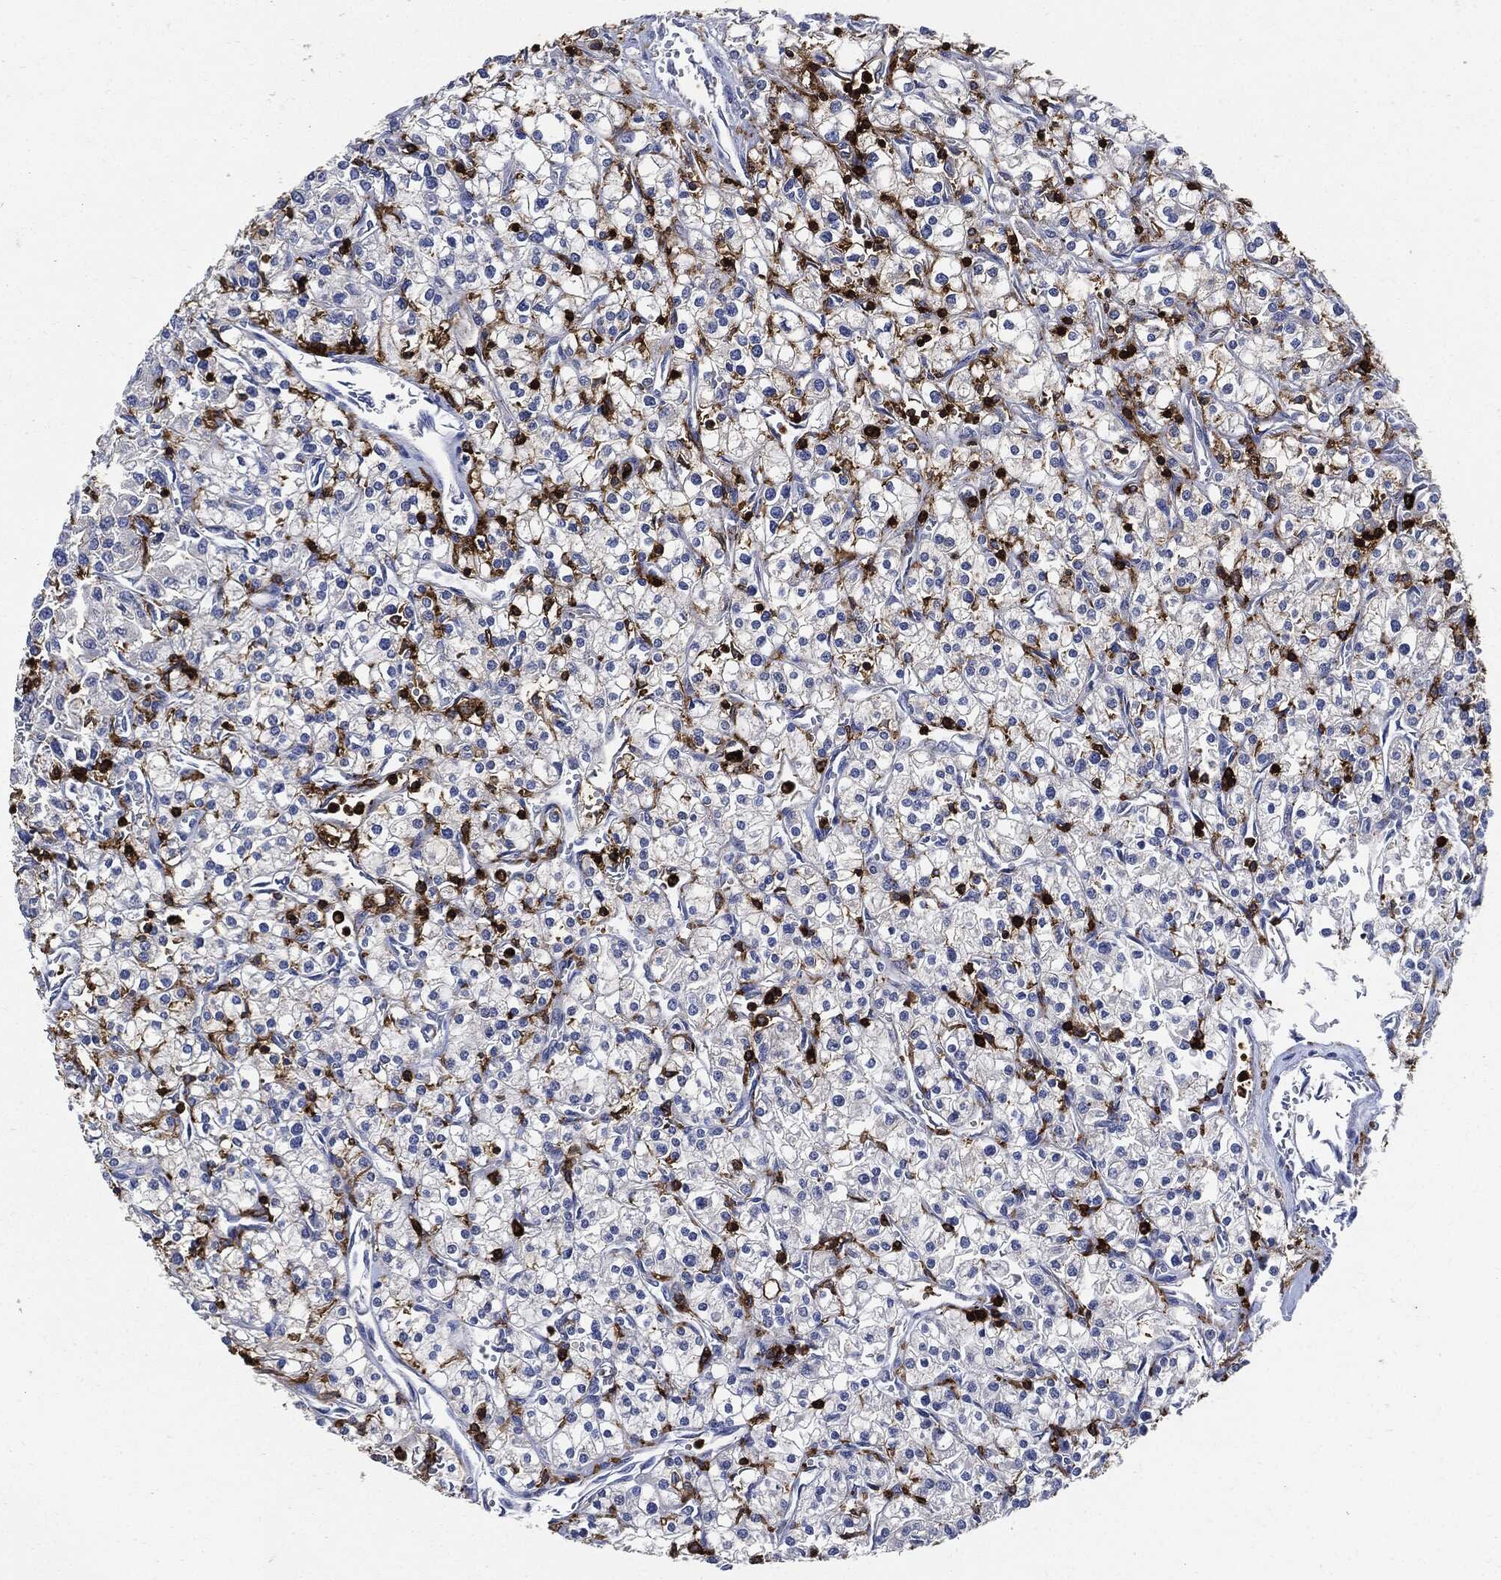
{"staining": {"intensity": "negative", "quantity": "none", "location": "none"}, "tissue": "renal cancer", "cell_type": "Tumor cells", "image_type": "cancer", "snomed": [{"axis": "morphology", "description": "Adenocarcinoma, NOS"}, {"axis": "topography", "description": "Kidney"}], "caption": "Immunohistochemical staining of human adenocarcinoma (renal) displays no significant expression in tumor cells. (Immunohistochemistry, brightfield microscopy, high magnification).", "gene": "PTPRC", "patient": {"sex": "male", "age": 80}}